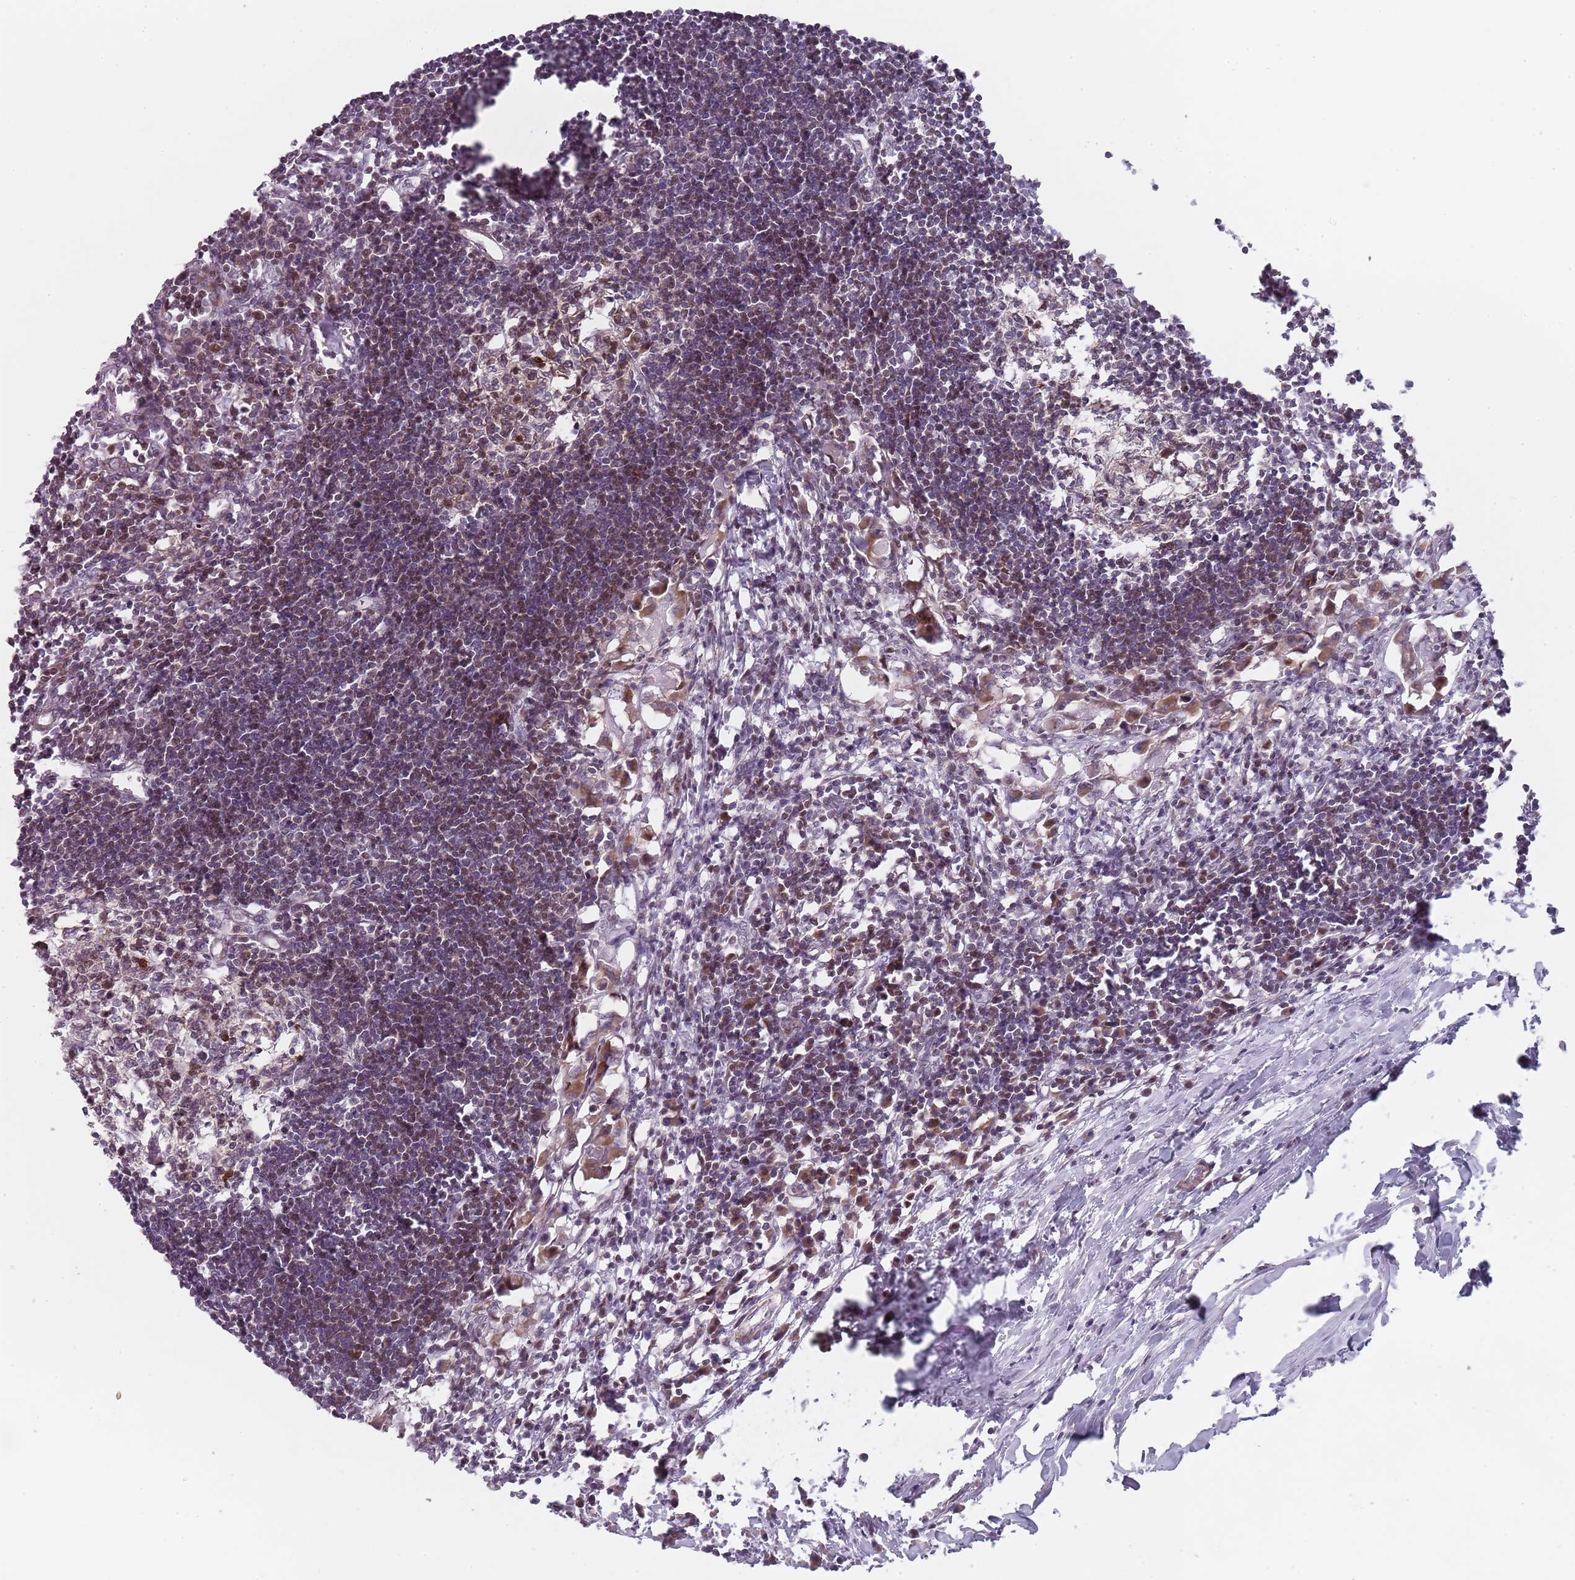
{"staining": {"intensity": "moderate", "quantity": "<25%", "location": "cytoplasmic/membranous,nuclear"}, "tissue": "lymph node", "cell_type": "Germinal center cells", "image_type": "normal", "snomed": [{"axis": "morphology", "description": "Normal tissue, NOS"}, {"axis": "morphology", "description": "Malignant melanoma, Metastatic site"}, {"axis": "topography", "description": "Lymph node"}], "caption": "DAB (3,3'-diaminobenzidine) immunohistochemical staining of benign human lymph node shows moderate cytoplasmic/membranous,nuclear protein expression in about <25% of germinal center cells. (Brightfield microscopy of DAB IHC at high magnification).", "gene": "RPS6KA2", "patient": {"sex": "male", "age": 41}}